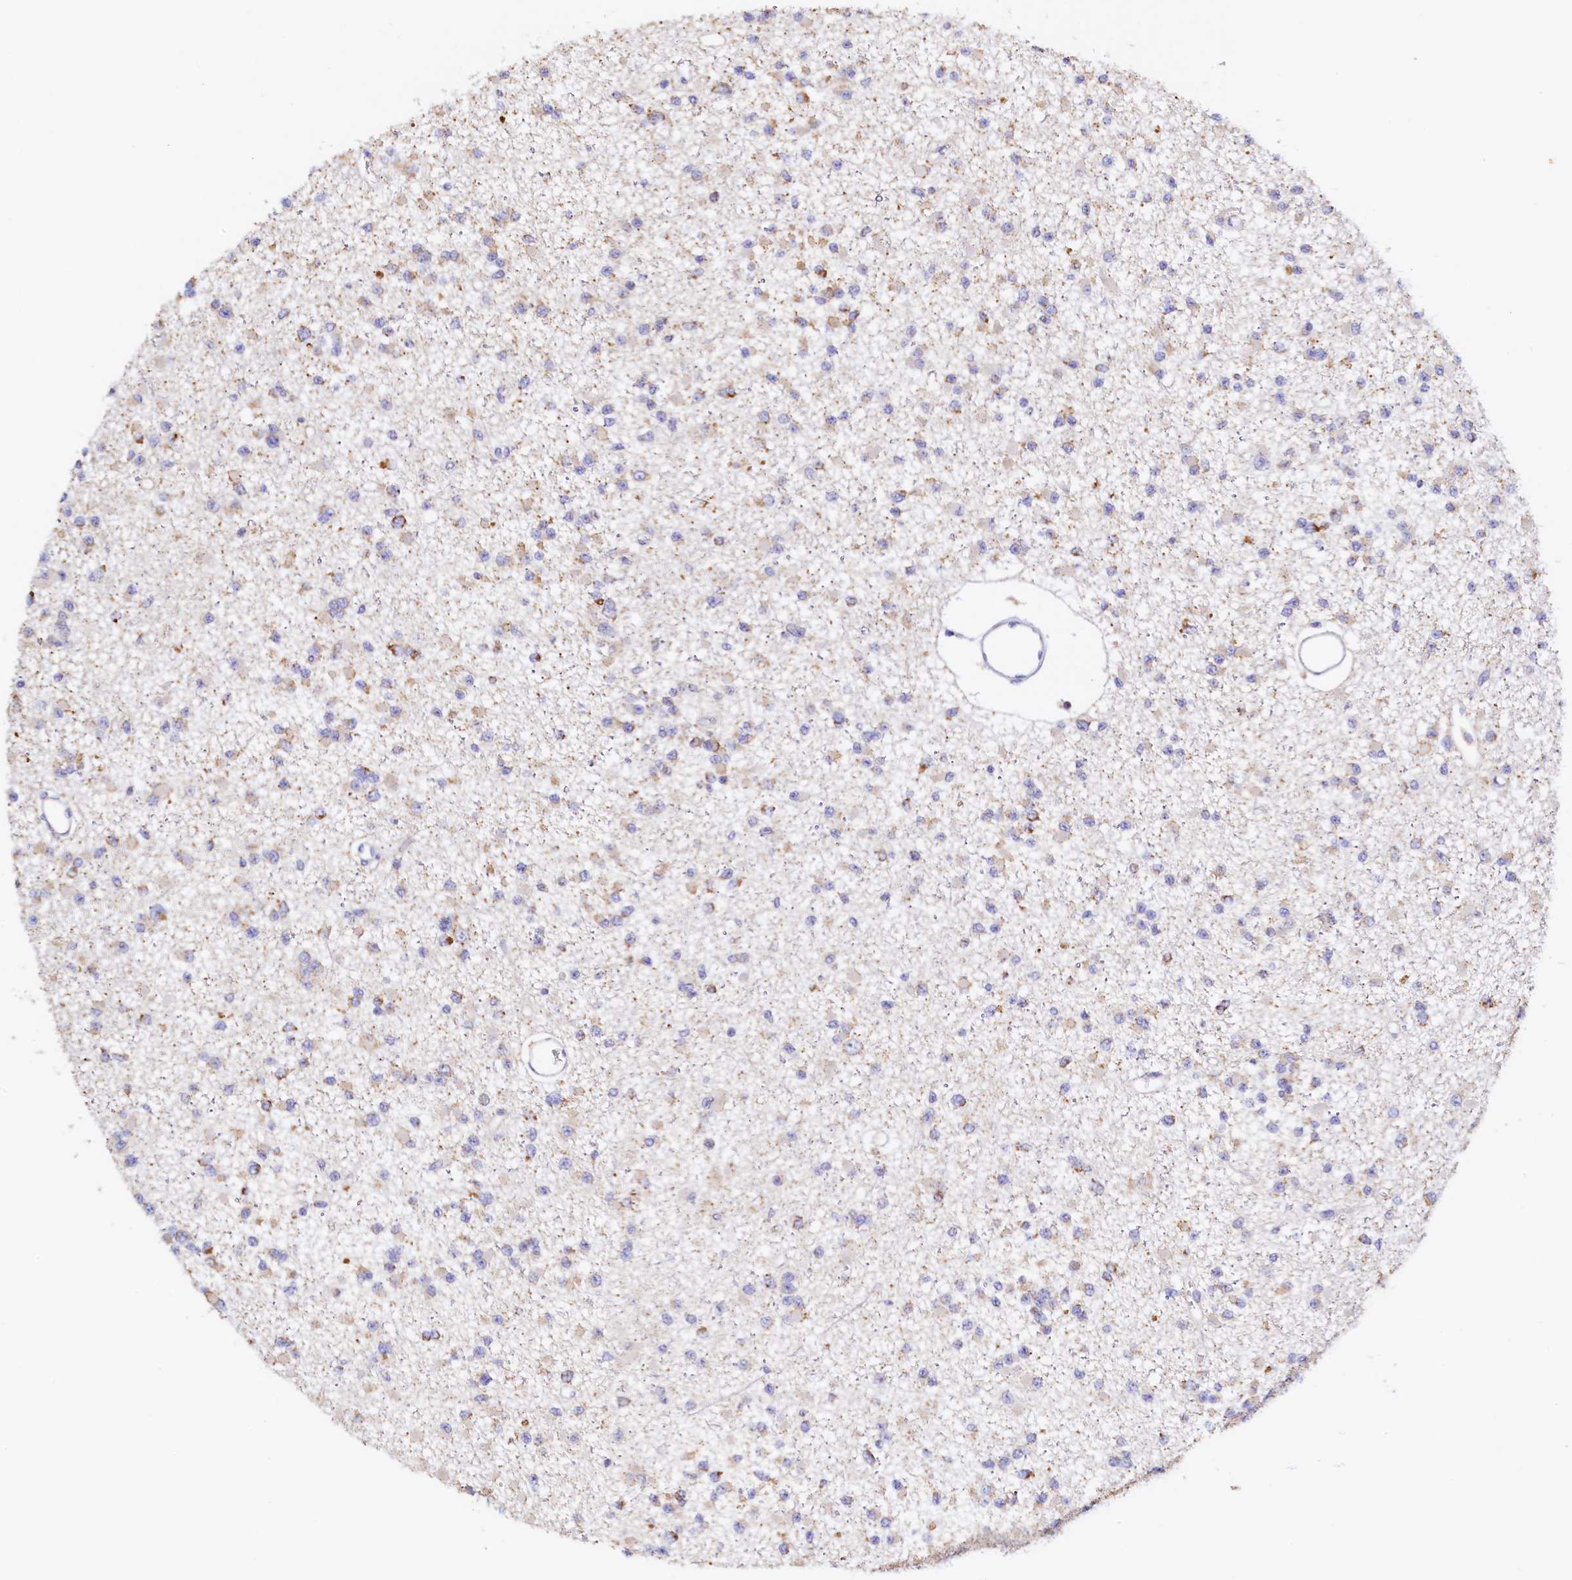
{"staining": {"intensity": "moderate", "quantity": "<25%", "location": "cytoplasmic/membranous"}, "tissue": "glioma", "cell_type": "Tumor cells", "image_type": "cancer", "snomed": [{"axis": "morphology", "description": "Glioma, malignant, Low grade"}, {"axis": "topography", "description": "Brain"}], "caption": "Protein analysis of glioma tissue shows moderate cytoplasmic/membranous positivity in about <25% of tumor cells.", "gene": "POC1A", "patient": {"sex": "female", "age": 22}}